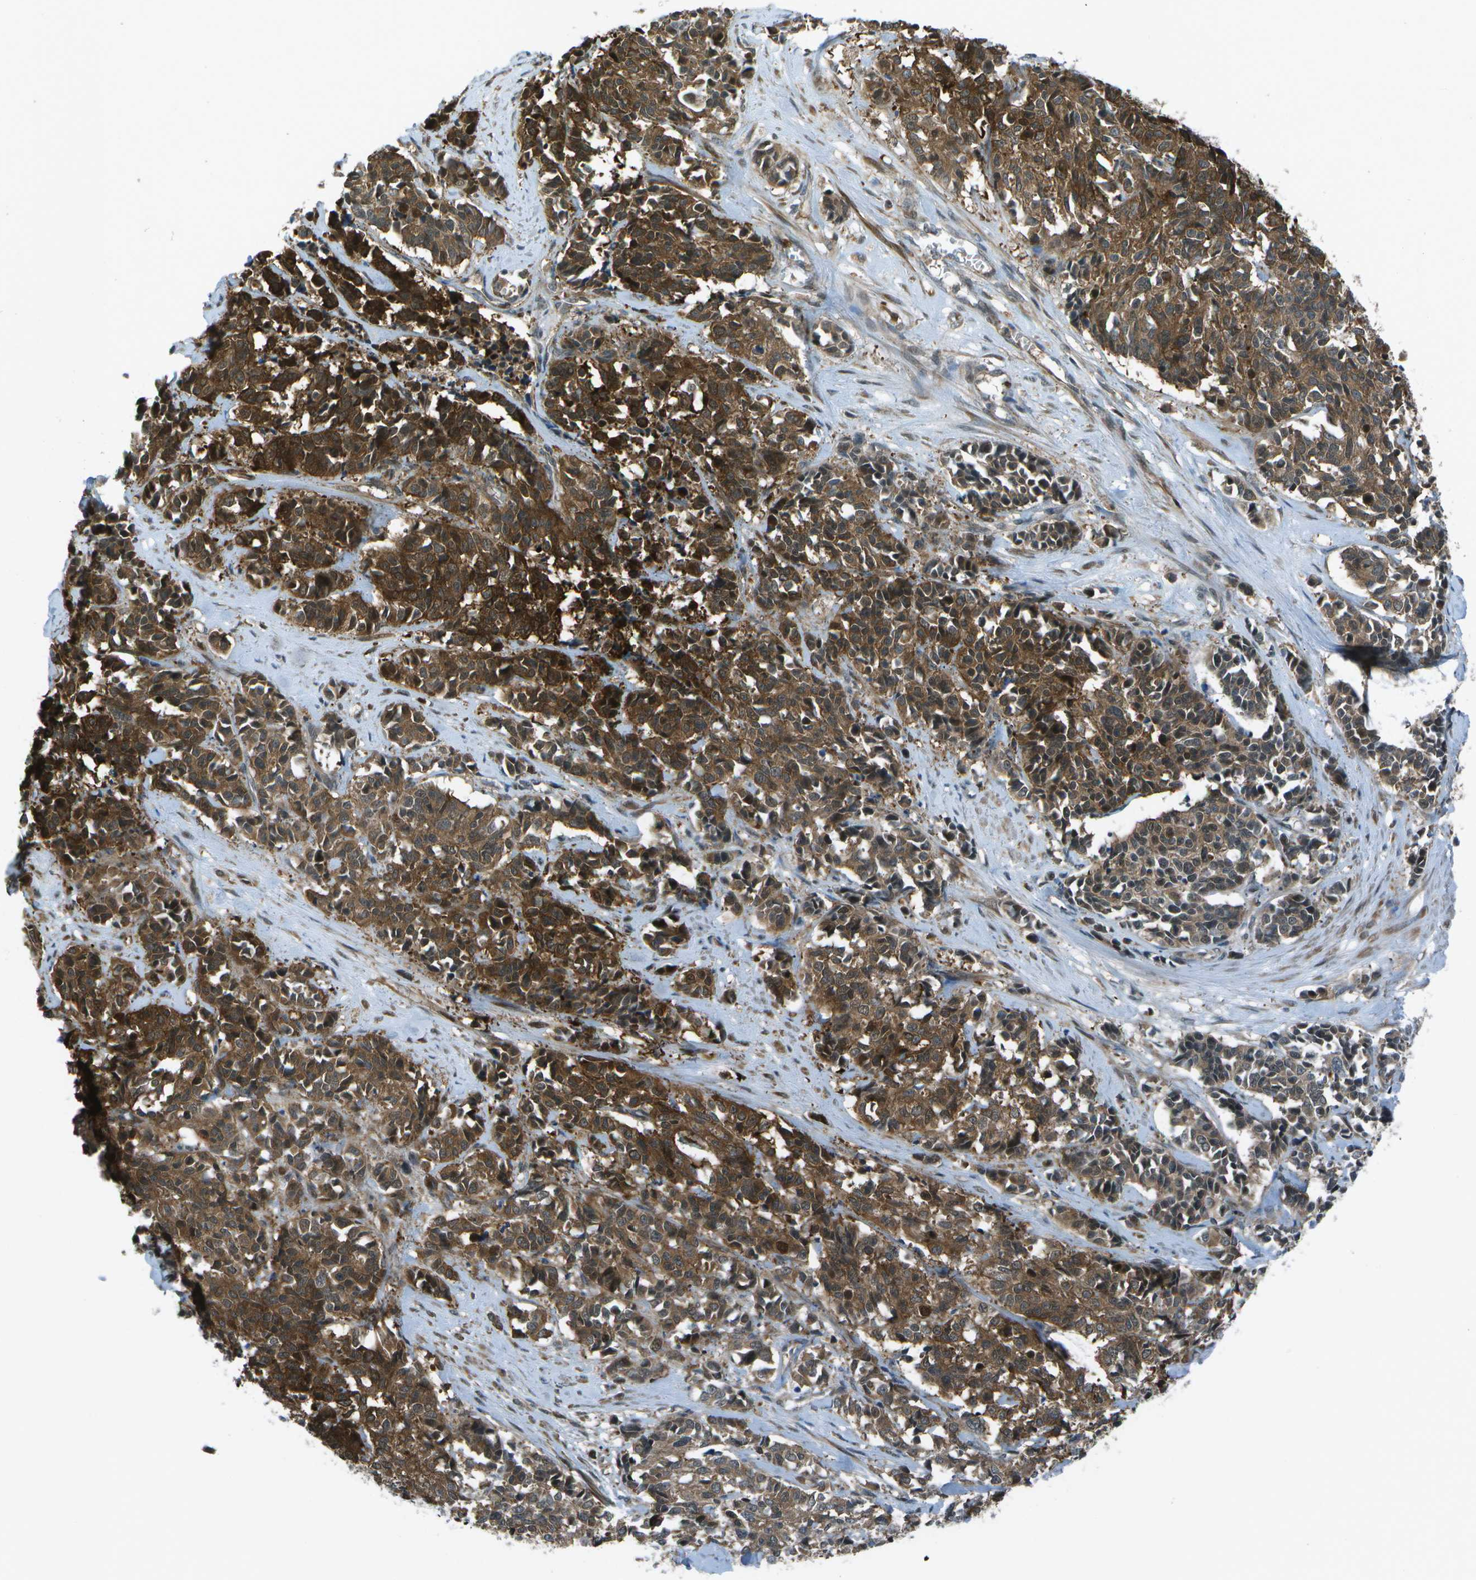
{"staining": {"intensity": "strong", "quantity": ">75%", "location": "cytoplasmic/membranous"}, "tissue": "cervical cancer", "cell_type": "Tumor cells", "image_type": "cancer", "snomed": [{"axis": "morphology", "description": "Squamous cell carcinoma, NOS"}, {"axis": "topography", "description": "Cervix"}], "caption": "Immunohistochemistry staining of cervical squamous cell carcinoma, which displays high levels of strong cytoplasmic/membranous expression in approximately >75% of tumor cells indicating strong cytoplasmic/membranous protein expression. The staining was performed using DAB (3,3'-diaminobenzidine) (brown) for protein detection and nuclei were counterstained in hematoxylin (blue).", "gene": "TMEM19", "patient": {"sex": "female", "age": 35}}